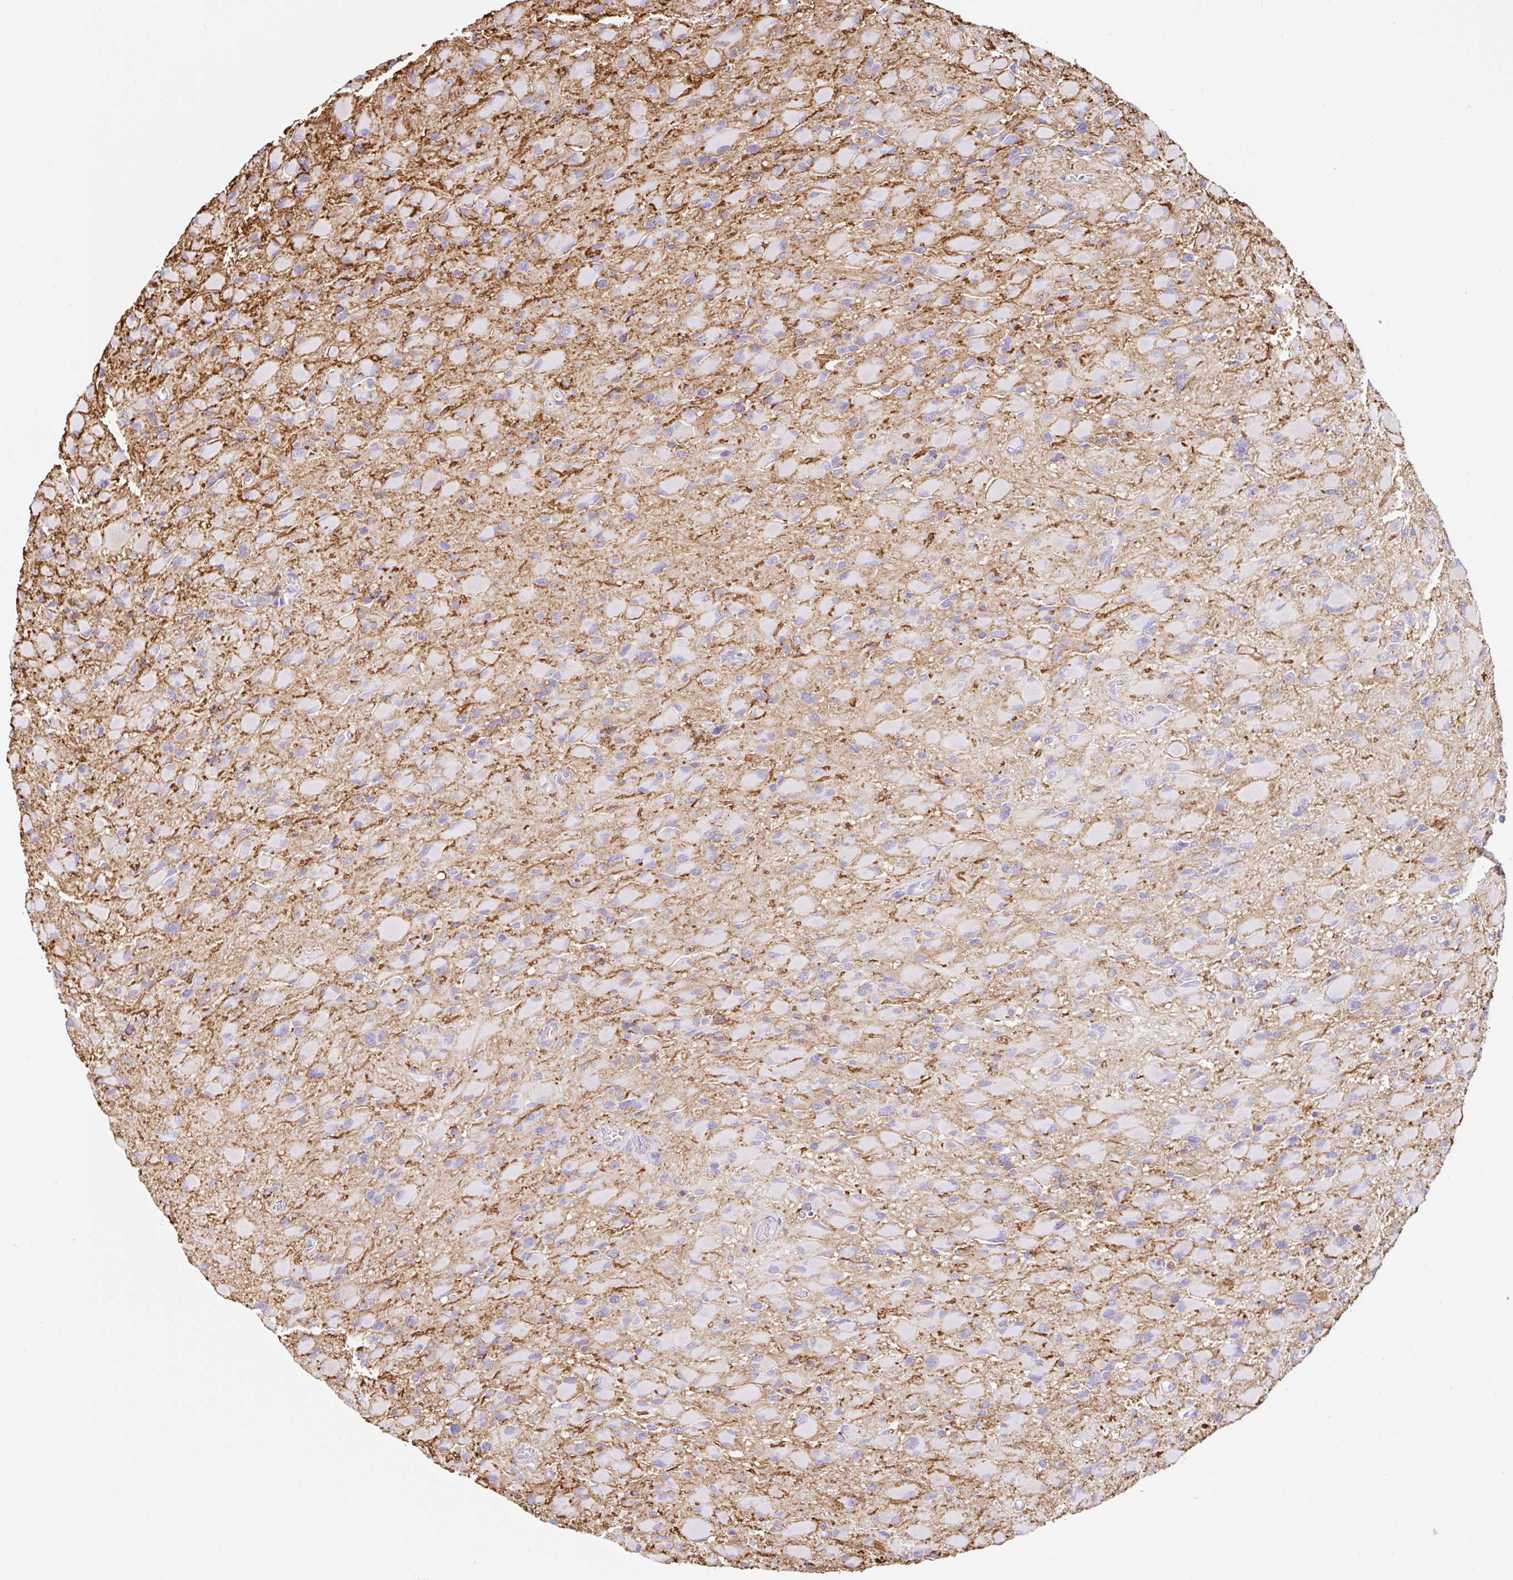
{"staining": {"intensity": "negative", "quantity": "none", "location": "none"}, "tissue": "glioma", "cell_type": "Tumor cells", "image_type": "cancer", "snomed": [{"axis": "morphology", "description": "Glioma, malignant, High grade"}, {"axis": "topography", "description": "Cerebral cortex"}], "caption": "Image shows no protein expression in tumor cells of glioma tissue.", "gene": "MTTP", "patient": {"sex": "female", "age": 36}}